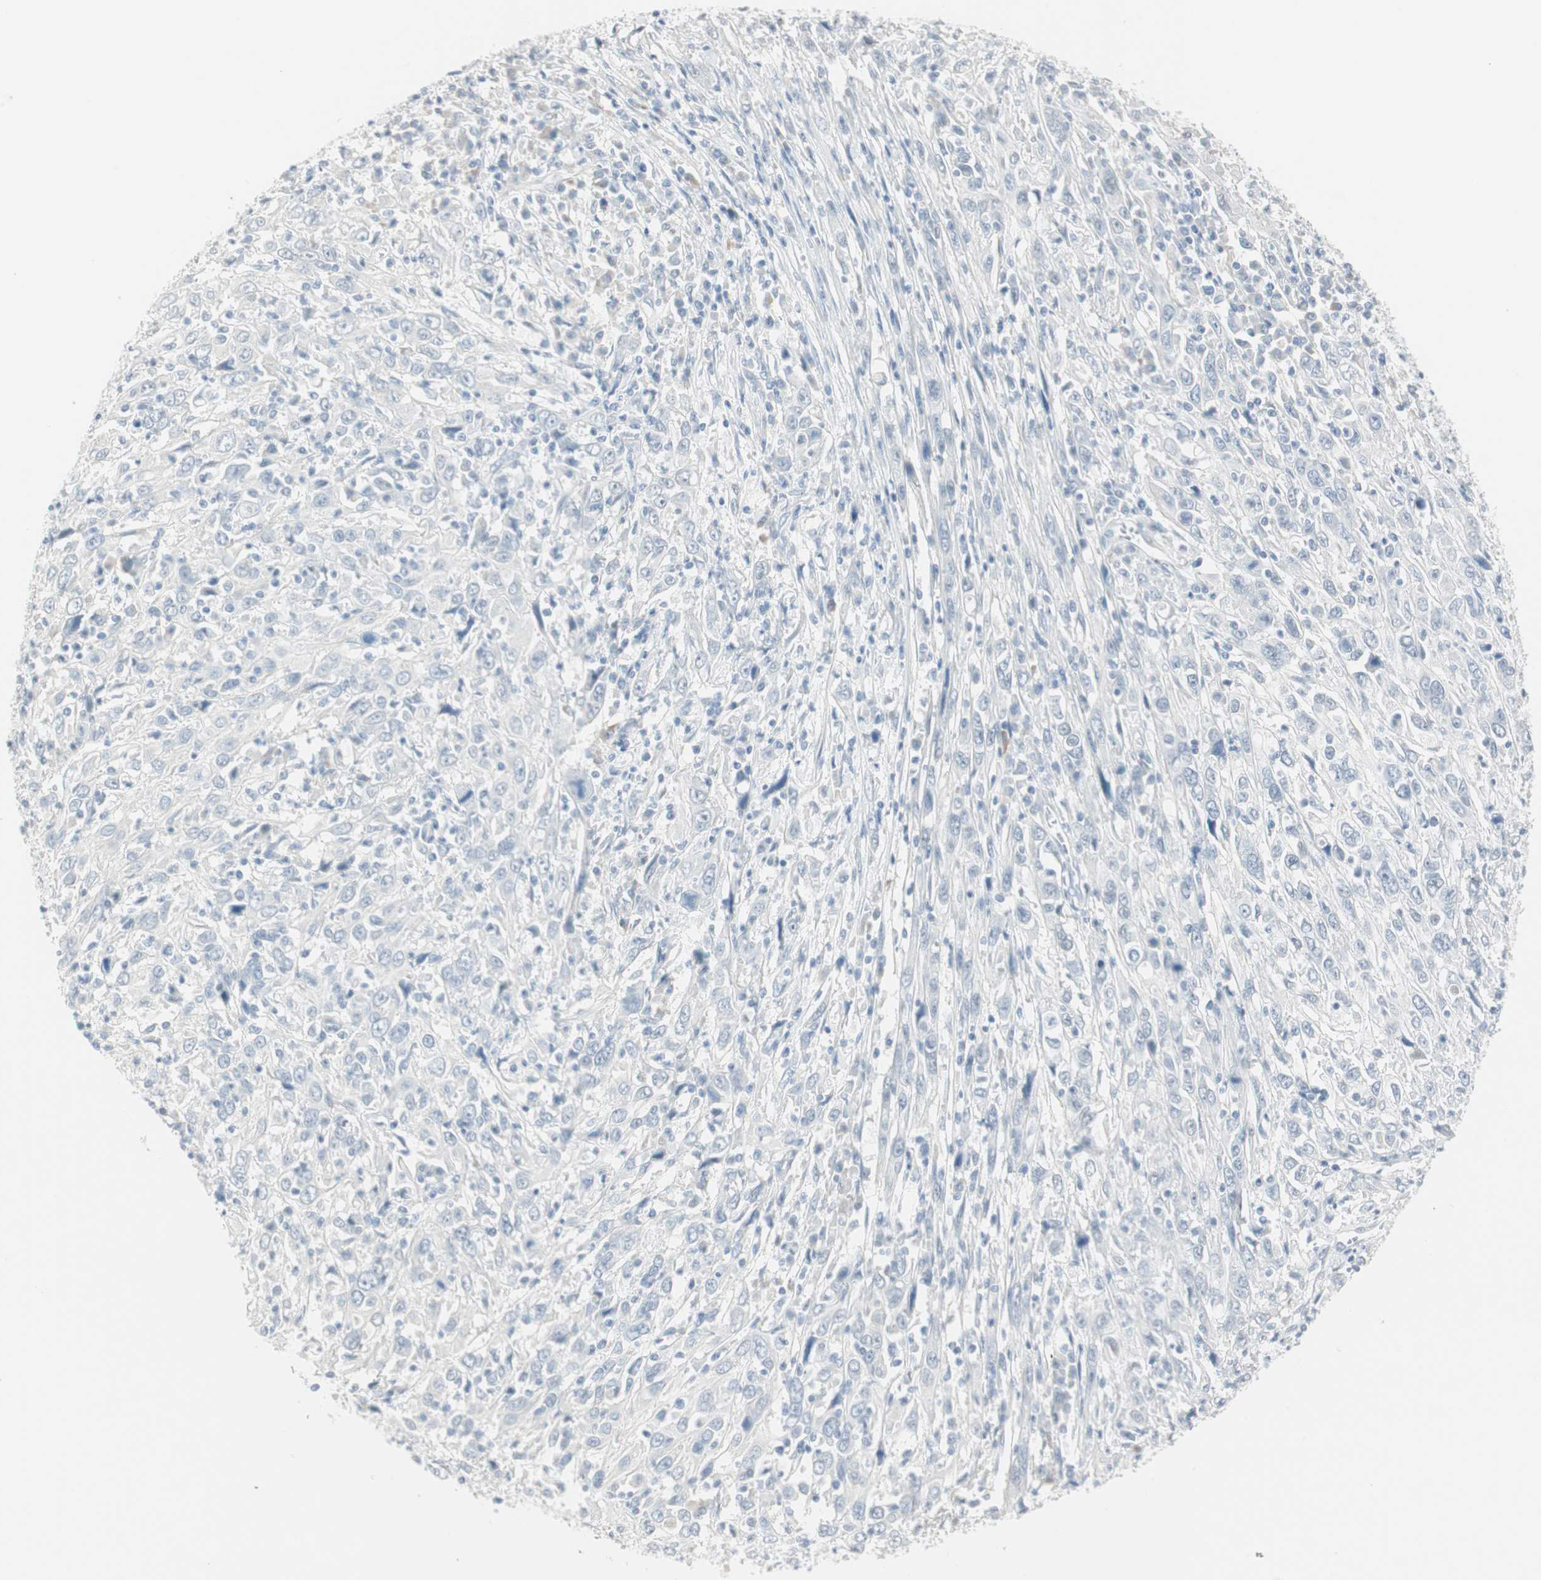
{"staining": {"intensity": "negative", "quantity": "none", "location": "none"}, "tissue": "cervical cancer", "cell_type": "Tumor cells", "image_type": "cancer", "snomed": [{"axis": "morphology", "description": "Squamous cell carcinoma, NOS"}, {"axis": "topography", "description": "Cervix"}], "caption": "High power microscopy photomicrograph of an IHC histopathology image of cervical cancer (squamous cell carcinoma), revealing no significant positivity in tumor cells.", "gene": "MLLT10", "patient": {"sex": "female", "age": 46}}